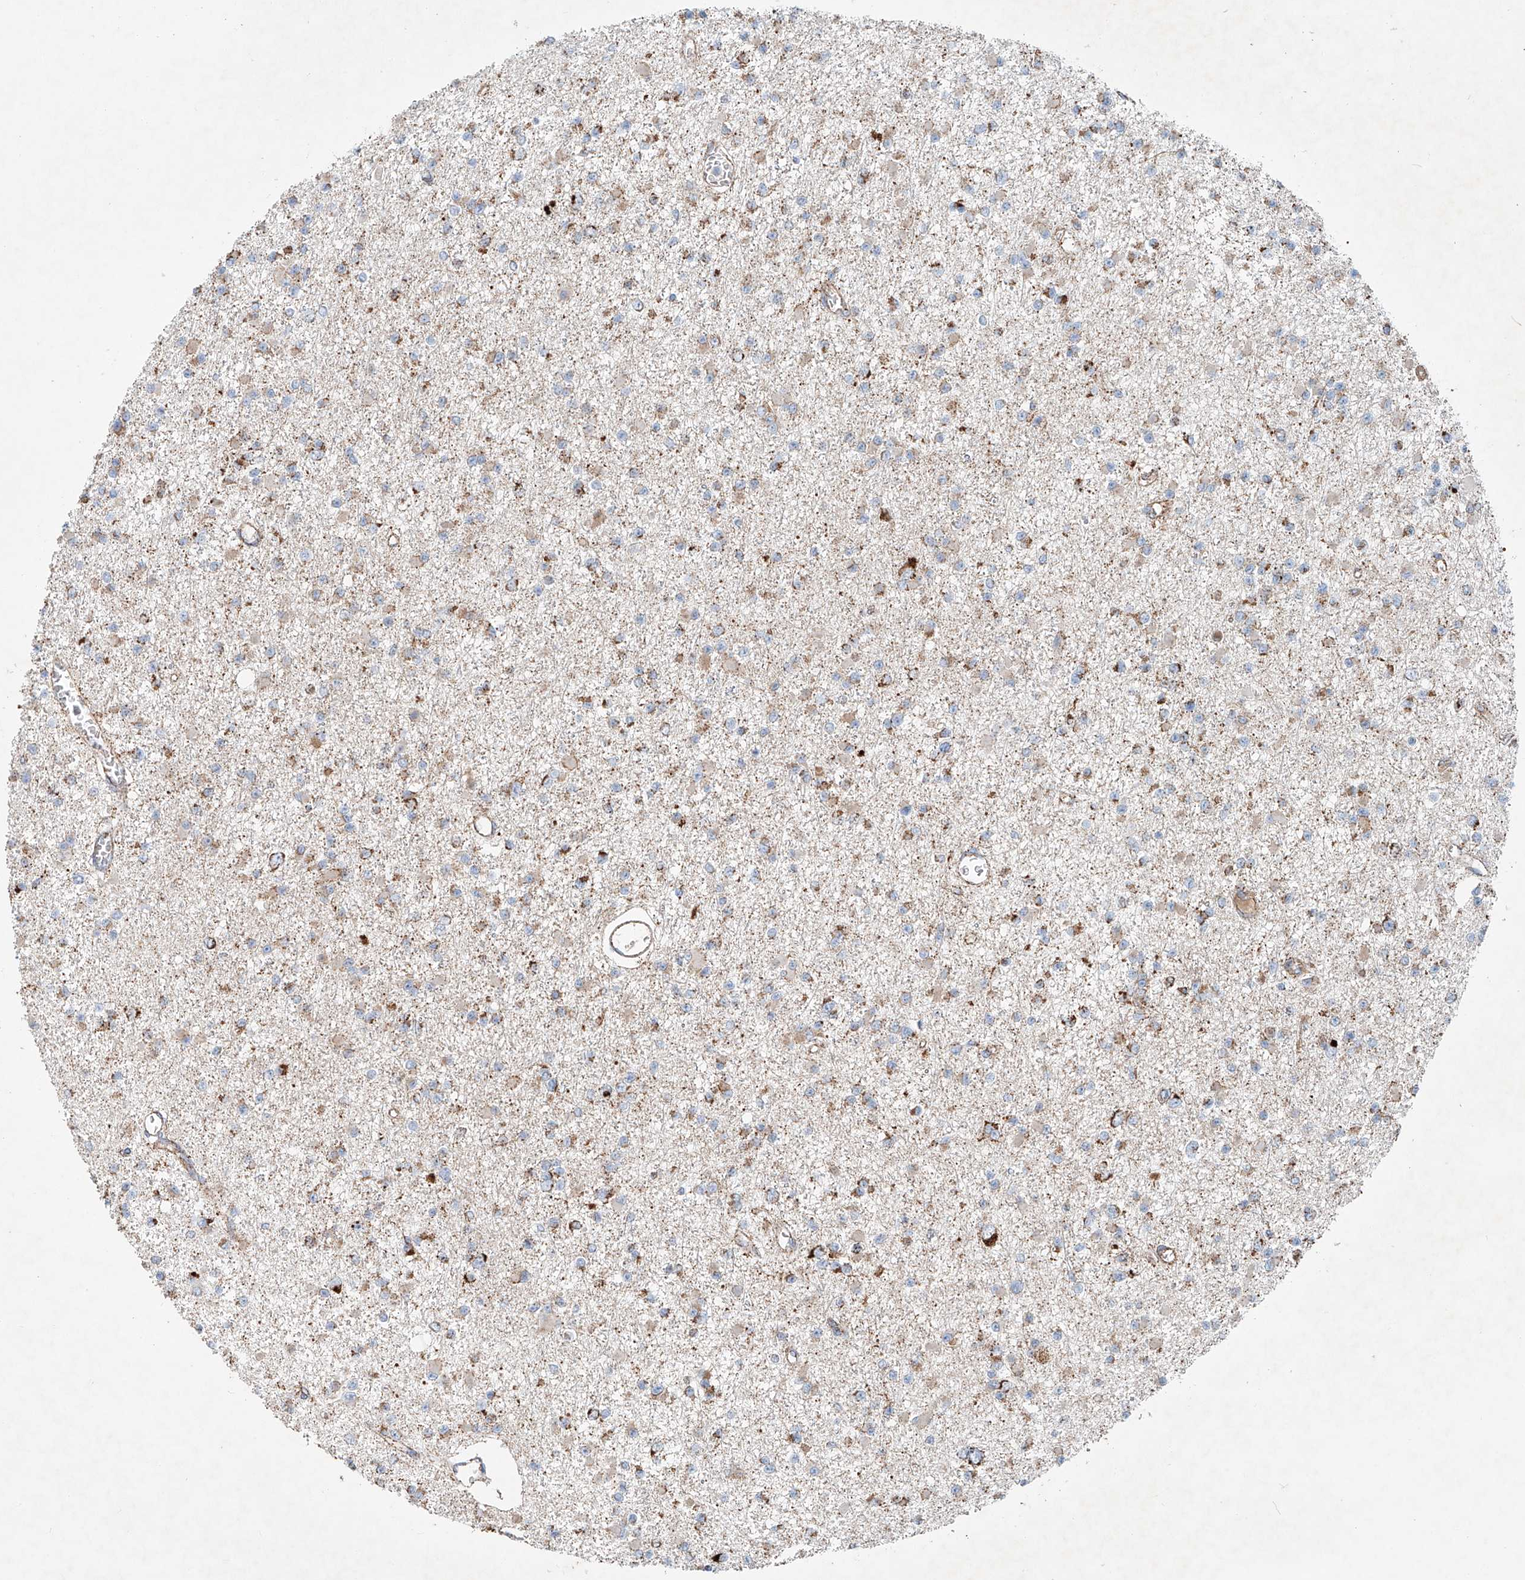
{"staining": {"intensity": "moderate", "quantity": "25%-75%", "location": "cytoplasmic/membranous"}, "tissue": "glioma", "cell_type": "Tumor cells", "image_type": "cancer", "snomed": [{"axis": "morphology", "description": "Glioma, malignant, Low grade"}, {"axis": "topography", "description": "Brain"}], "caption": "This micrograph demonstrates low-grade glioma (malignant) stained with immunohistochemistry (IHC) to label a protein in brown. The cytoplasmic/membranous of tumor cells show moderate positivity for the protein. Nuclei are counter-stained blue.", "gene": "CARD10", "patient": {"sex": "female", "age": 22}}